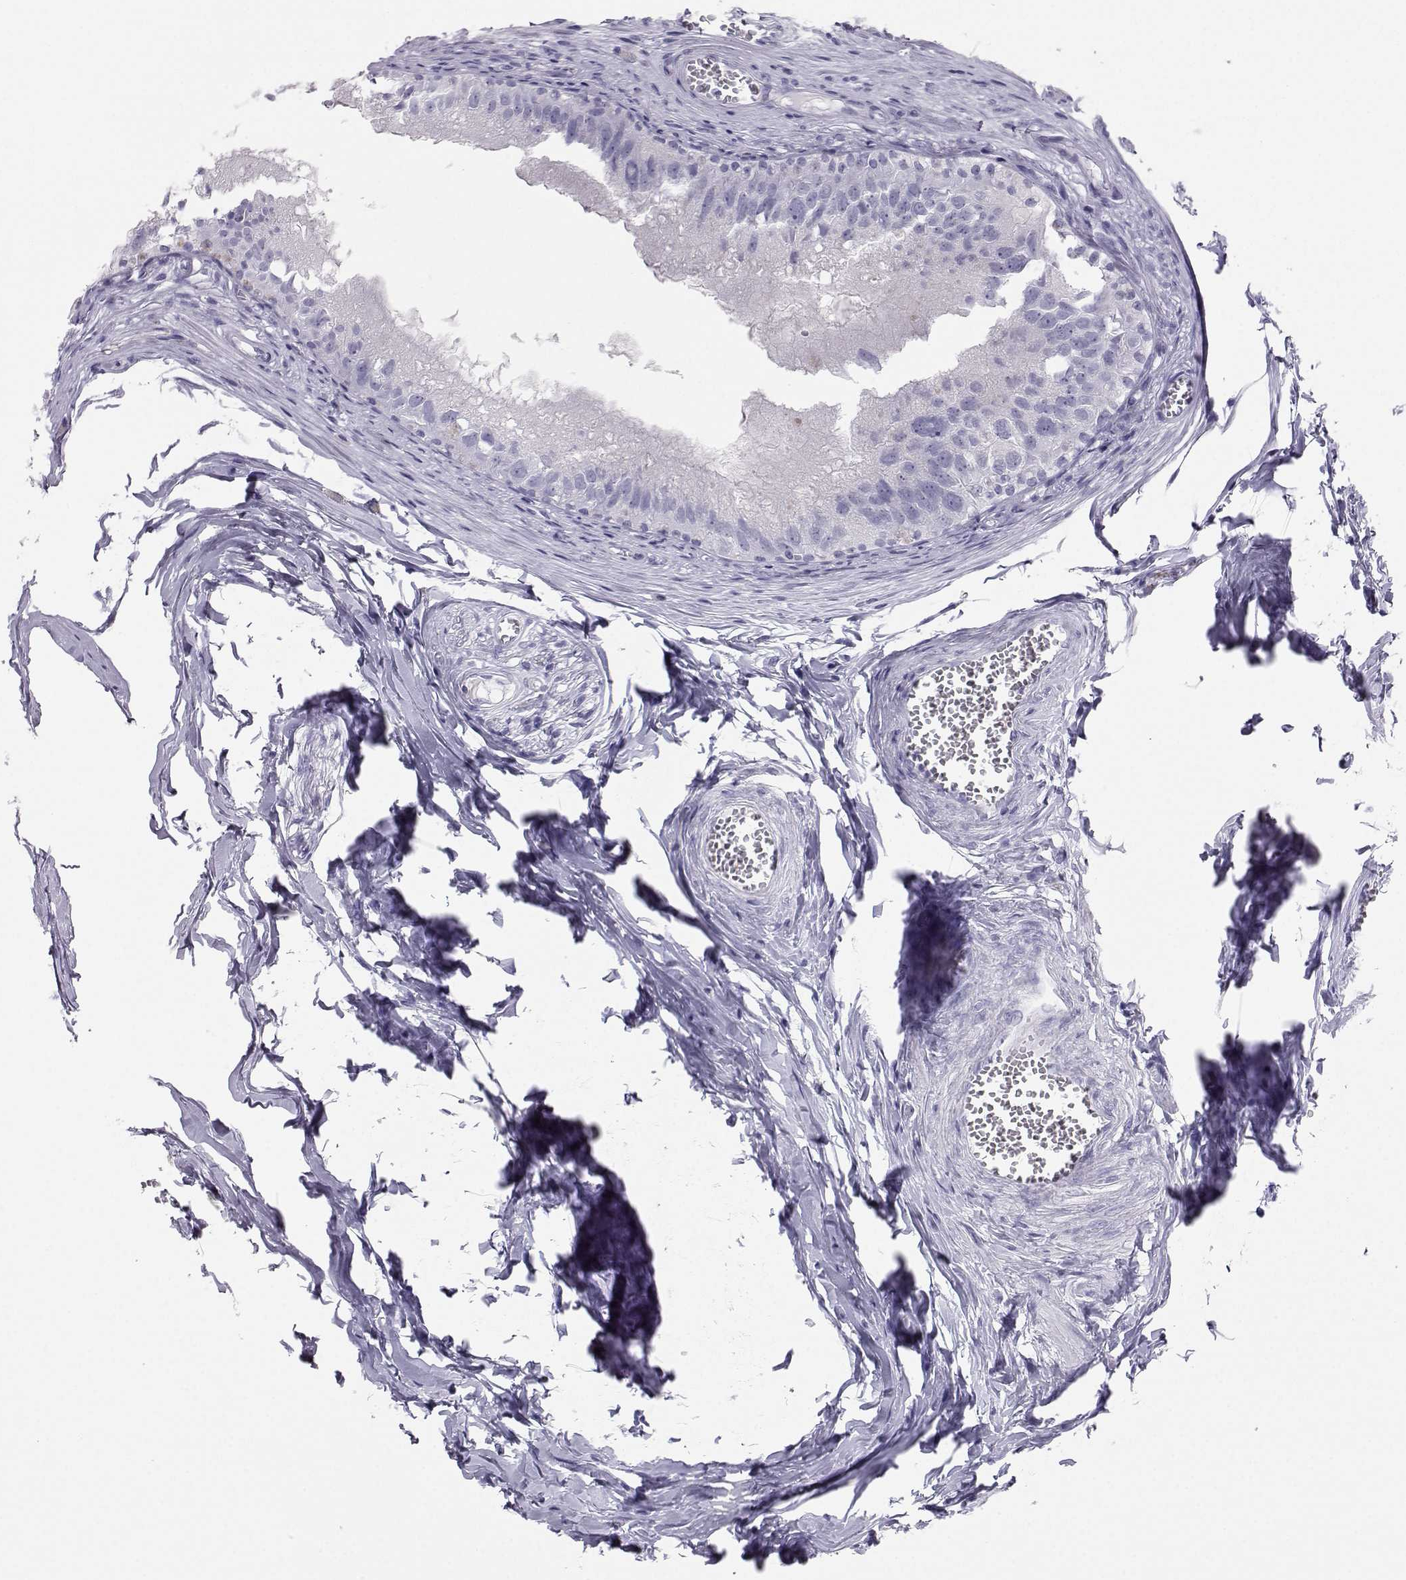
{"staining": {"intensity": "negative", "quantity": "none", "location": "none"}, "tissue": "epididymis", "cell_type": "Glandular cells", "image_type": "normal", "snomed": [{"axis": "morphology", "description": "Normal tissue, NOS"}, {"axis": "topography", "description": "Epididymis"}], "caption": "The immunohistochemistry (IHC) photomicrograph has no significant positivity in glandular cells of epididymis.", "gene": "SST", "patient": {"sex": "male", "age": 45}}